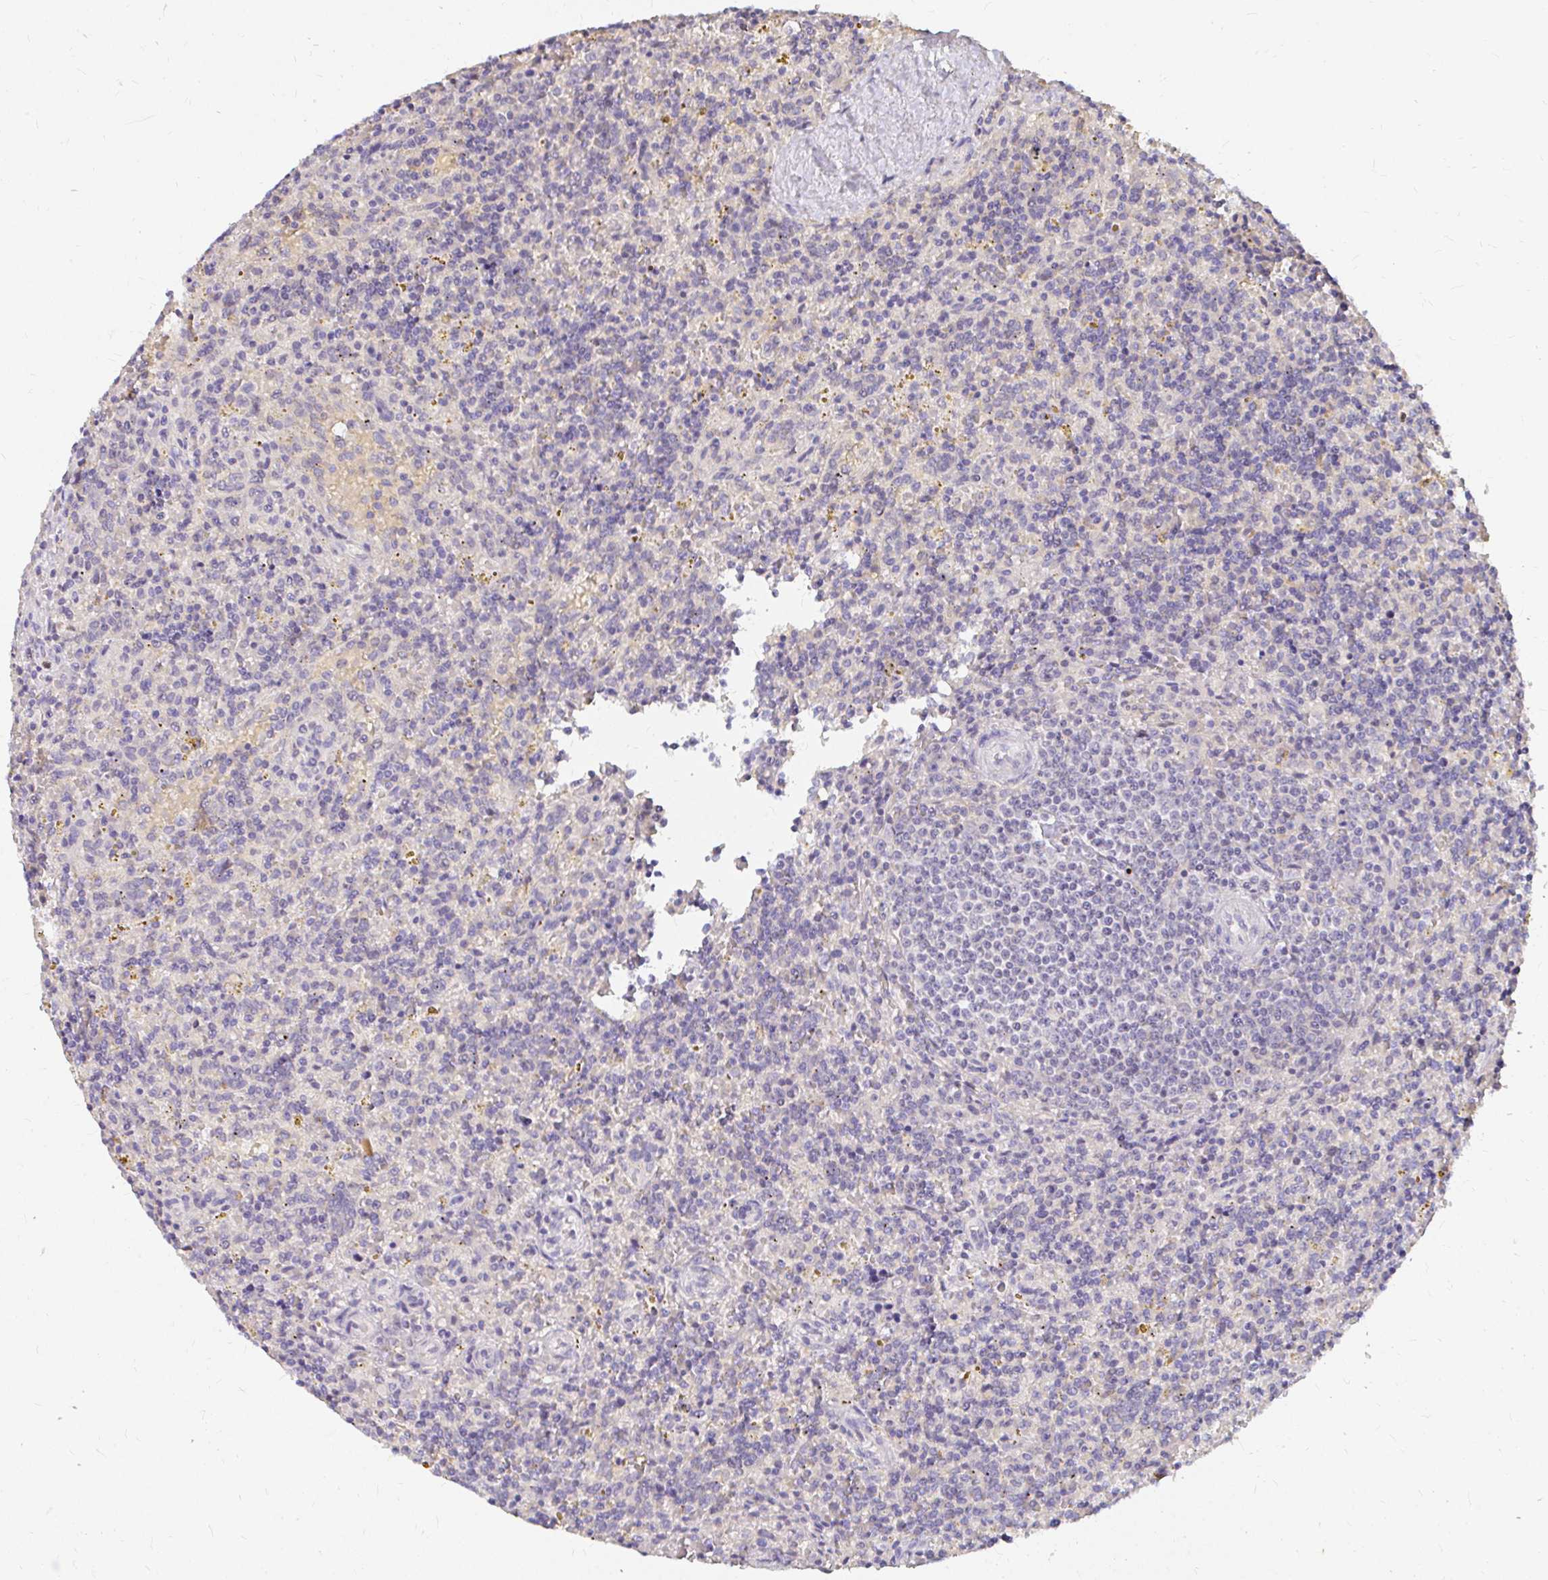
{"staining": {"intensity": "negative", "quantity": "none", "location": "none"}, "tissue": "lymphoma", "cell_type": "Tumor cells", "image_type": "cancer", "snomed": [{"axis": "morphology", "description": "Malignant lymphoma, non-Hodgkin's type, Low grade"}, {"axis": "topography", "description": "Spleen"}], "caption": "Immunohistochemistry (IHC) photomicrograph of neoplastic tissue: lymphoma stained with DAB demonstrates no significant protein staining in tumor cells.", "gene": "LOXL4", "patient": {"sex": "male", "age": 67}}